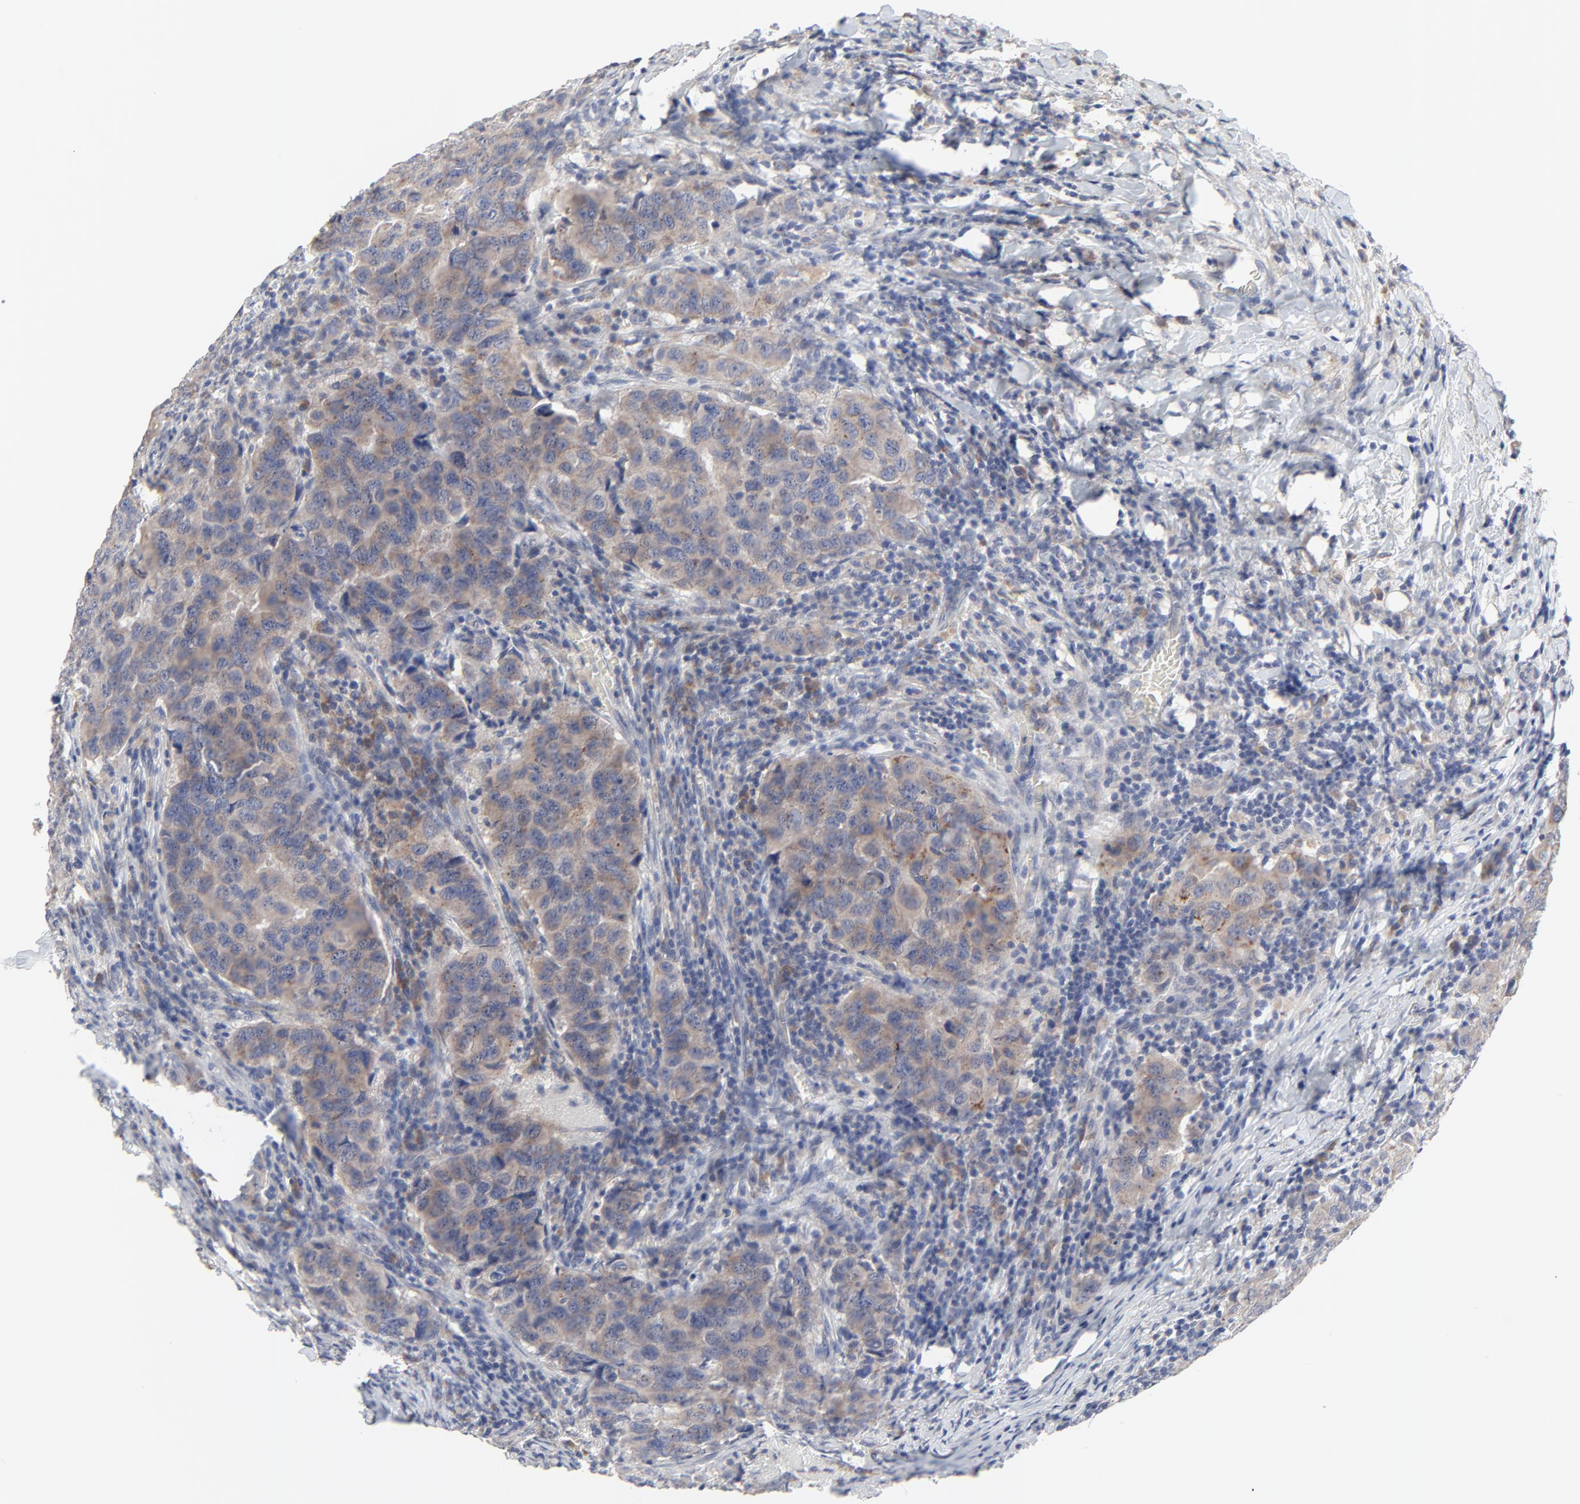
{"staining": {"intensity": "moderate", "quantity": ">75%", "location": "cytoplasmic/membranous"}, "tissue": "breast cancer", "cell_type": "Tumor cells", "image_type": "cancer", "snomed": [{"axis": "morphology", "description": "Duct carcinoma"}, {"axis": "topography", "description": "Breast"}], "caption": "A brown stain labels moderate cytoplasmic/membranous staining of a protein in human breast cancer (intraductal carcinoma) tumor cells.", "gene": "DHRSX", "patient": {"sex": "female", "age": 54}}